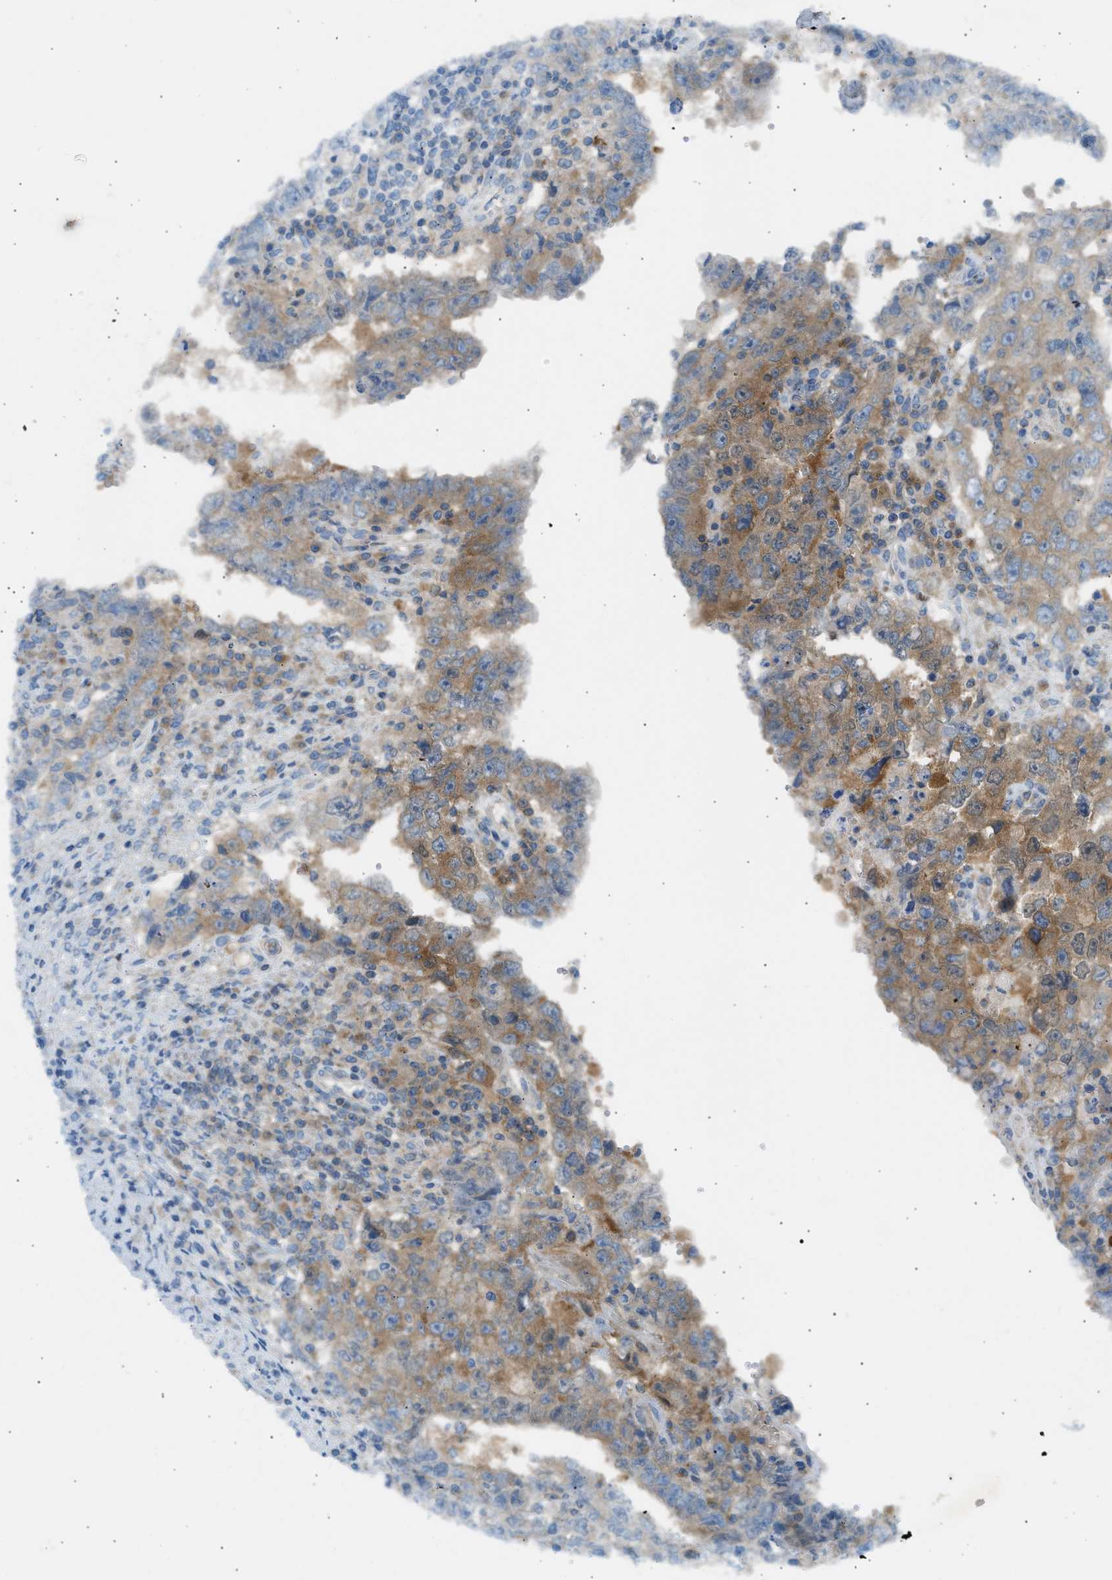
{"staining": {"intensity": "moderate", "quantity": ">75%", "location": "cytoplasmic/membranous"}, "tissue": "testis cancer", "cell_type": "Tumor cells", "image_type": "cancer", "snomed": [{"axis": "morphology", "description": "Carcinoma, Embryonal, NOS"}, {"axis": "topography", "description": "Testis"}], "caption": "Embryonal carcinoma (testis) tissue reveals moderate cytoplasmic/membranous staining in approximately >75% of tumor cells (brown staining indicates protein expression, while blue staining denotes nuclei).", "gene": "TRIM50", "patient": {"sex": "male", "age": 26}}